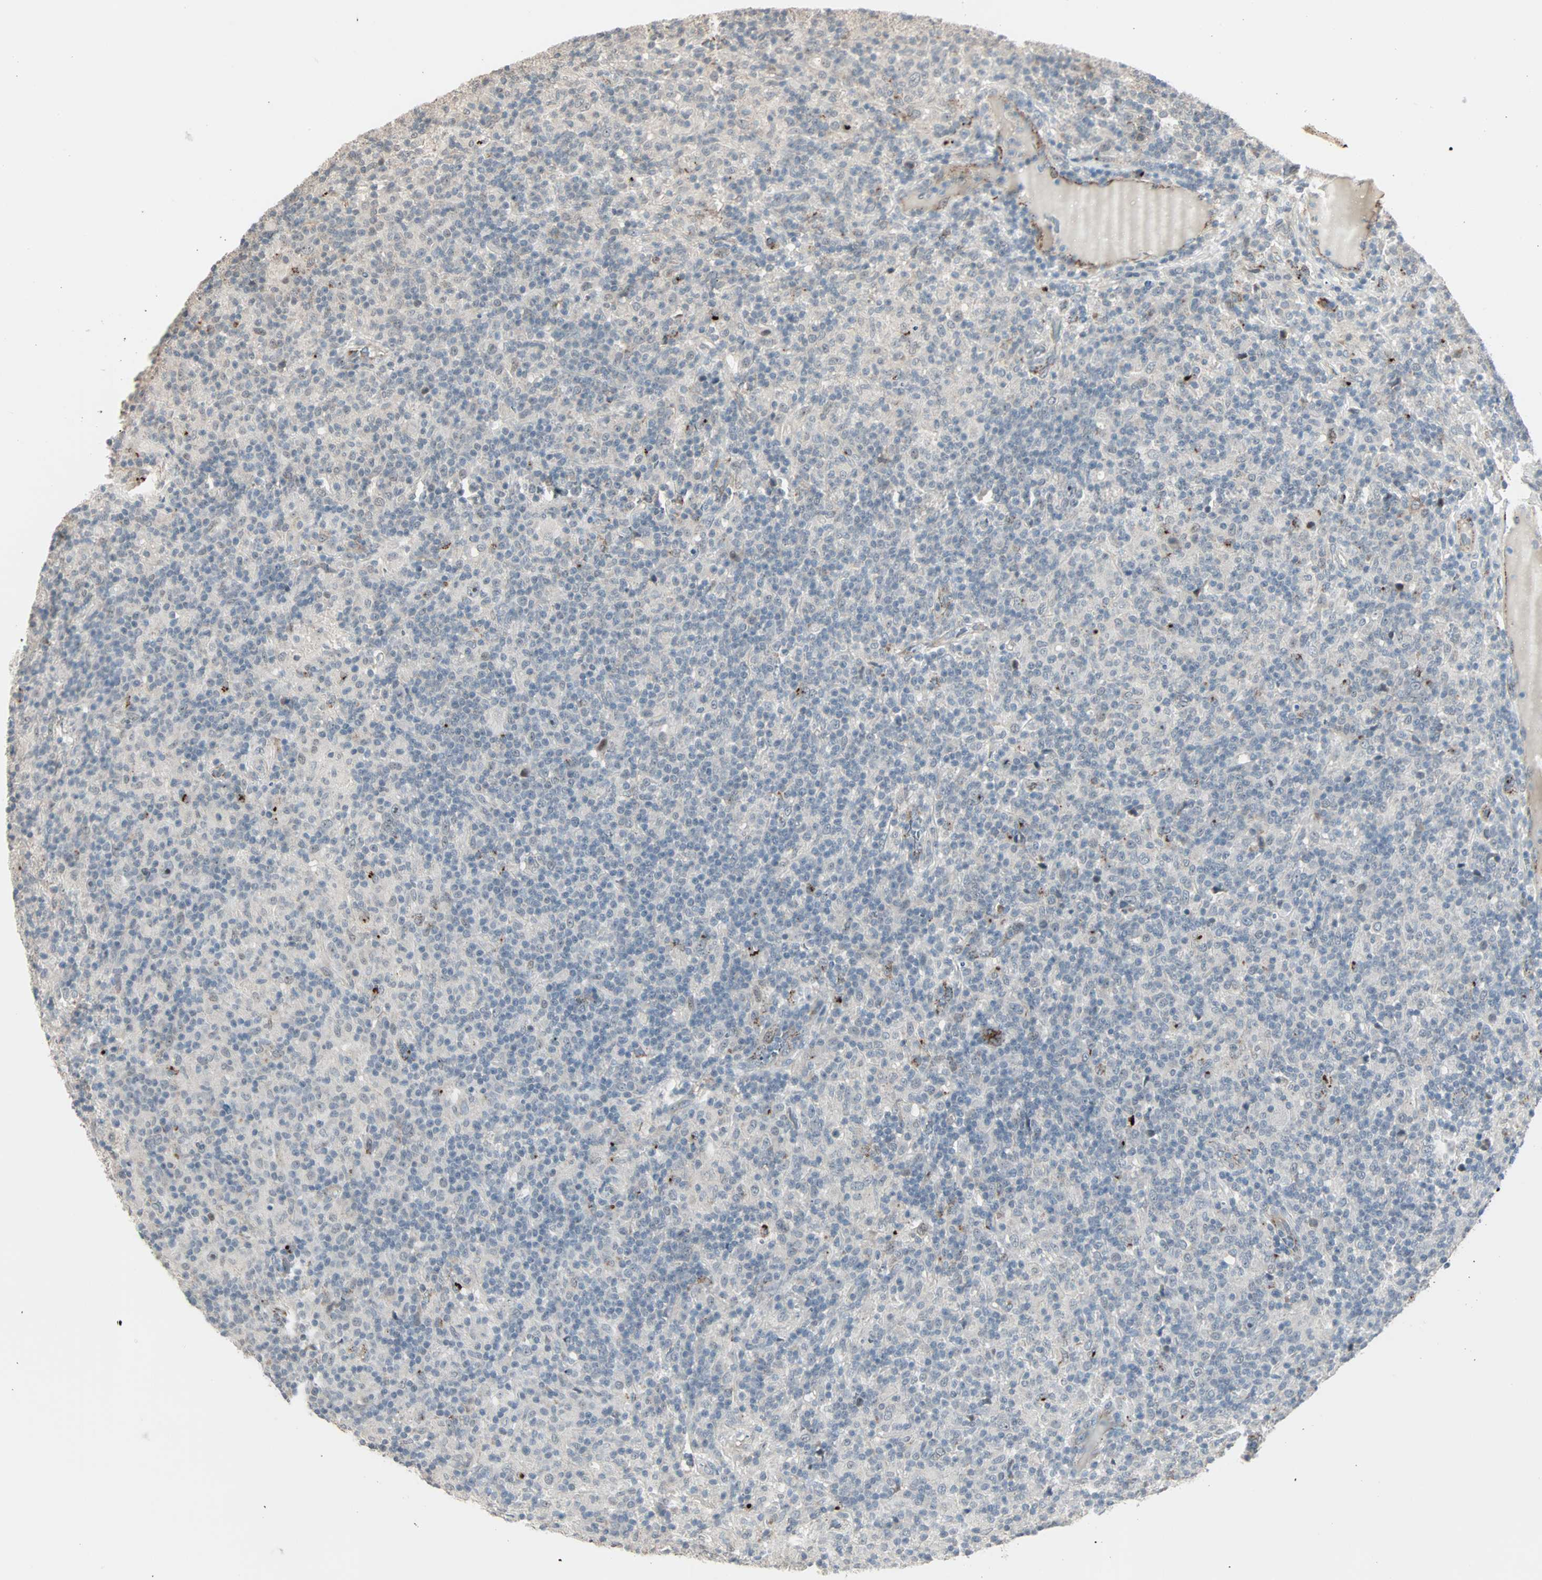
{"staining": {"intensity": "moderate", "quantity": ">75%", "location": "nuclear"}, "tissue": "lymphoma", "cell_type": "Tumor cells", "image_type": "cancer", "snomed": [{"axis": "morphology", "description": "Hodgkin's disease, NOS"}, {"axis": "topography", "description": "Lymph node"}], "caption": "DAB immunohistochemical staining of human lymphoma exhibits moderate nuclear protein staining in about >75% of tumor cells. The protein is shown in brown color, while the nuclei are stained blue.", "gene": "KDM4A", "patient": {"sex": "male", "age": 70}}